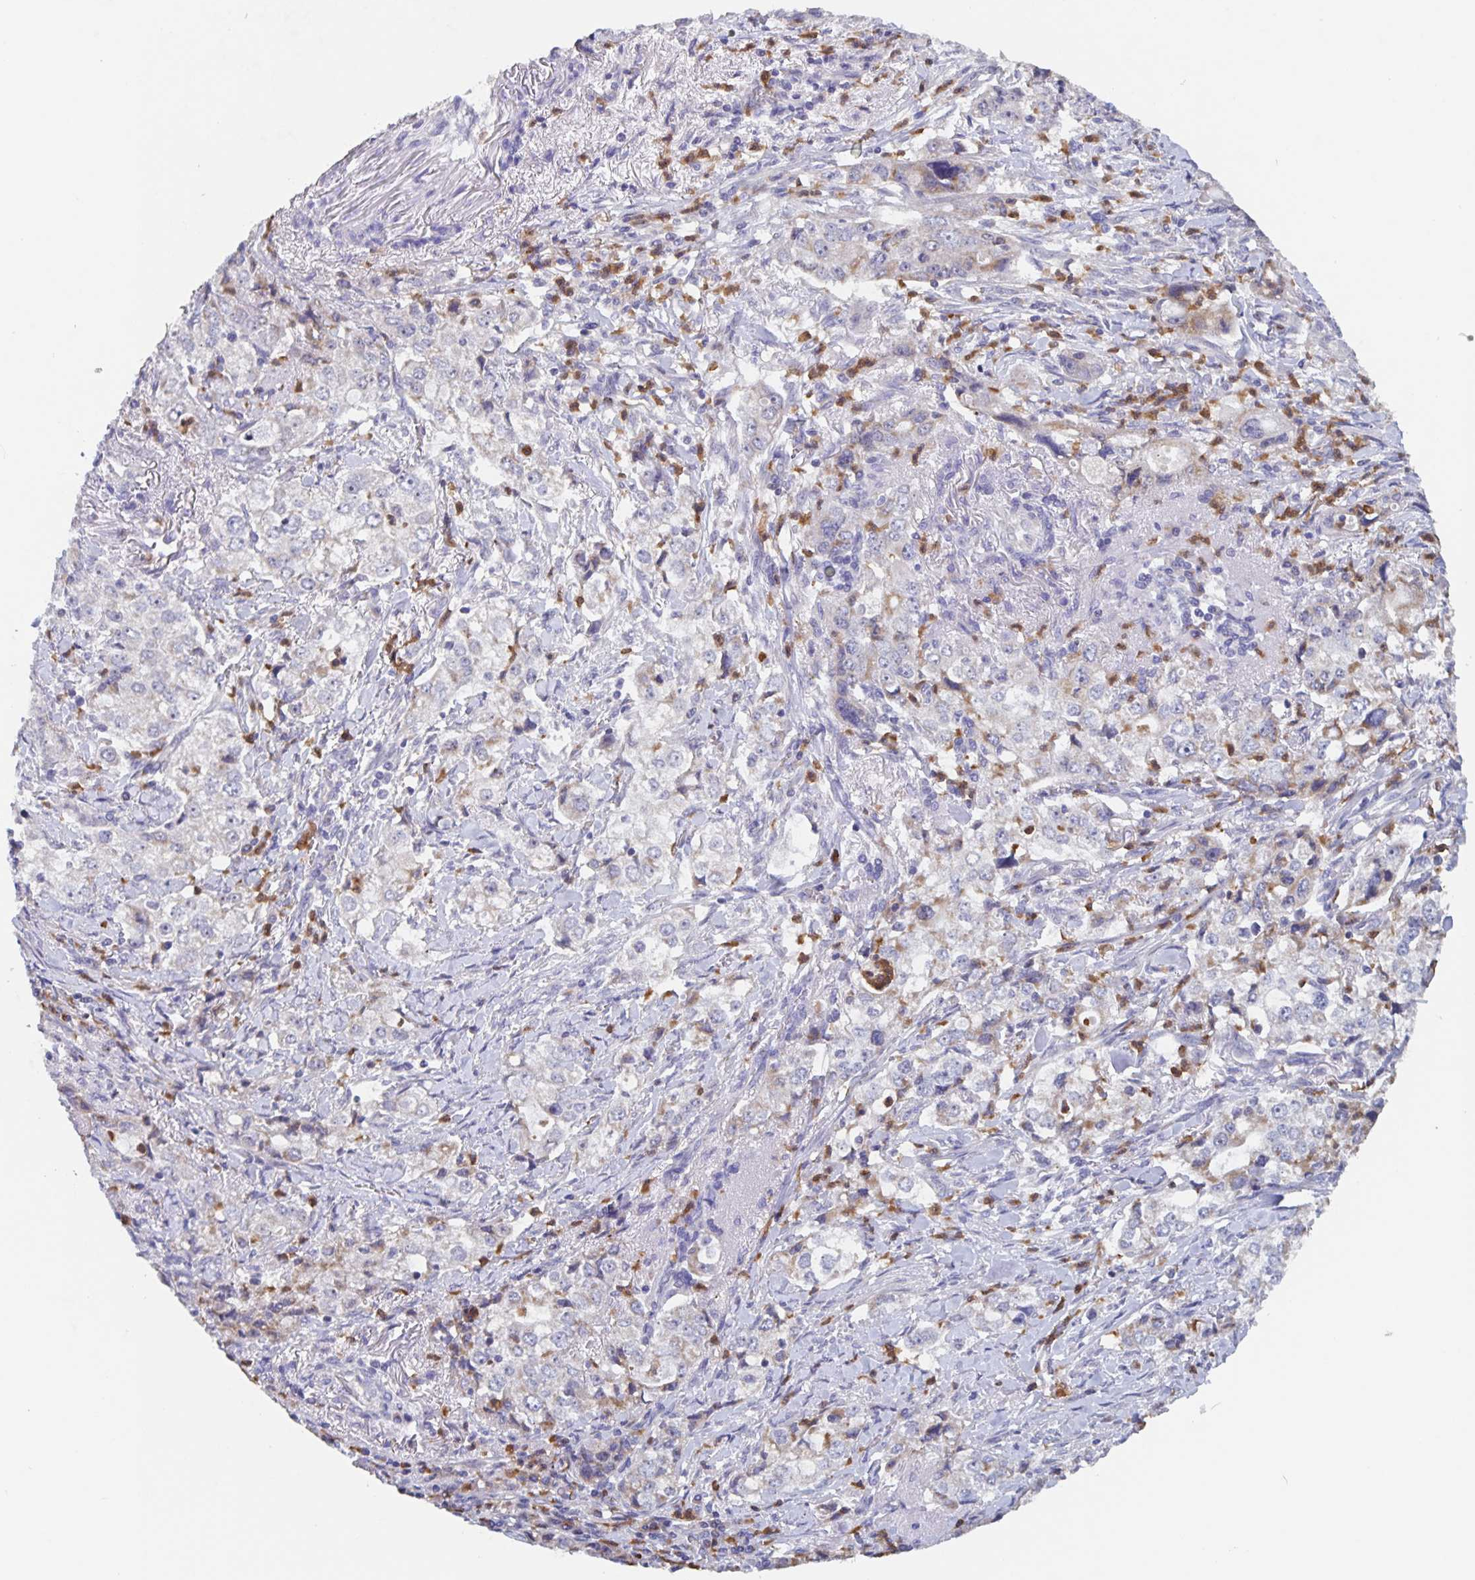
{"staining": {"intensity": "negative", "quantity": "none", "location": "none"}, "tissue": "stomach cancer", "cell_type": "Tumor cells", "image_type": "cancer", "snomed": [{"axis": "morphology", "description": "Adenocarcinoma, NOS"}, {"axis": "topography", "description": "Stomach, upper"}], "caption": "This is an immunohistochemistry (IHC) photomicrograph of human stomach cancer (adenocarcinoma). There is no expression in tumor cells.", "gene": "CDC42BPG", "patient": {"sex": "male", "age": 75}}